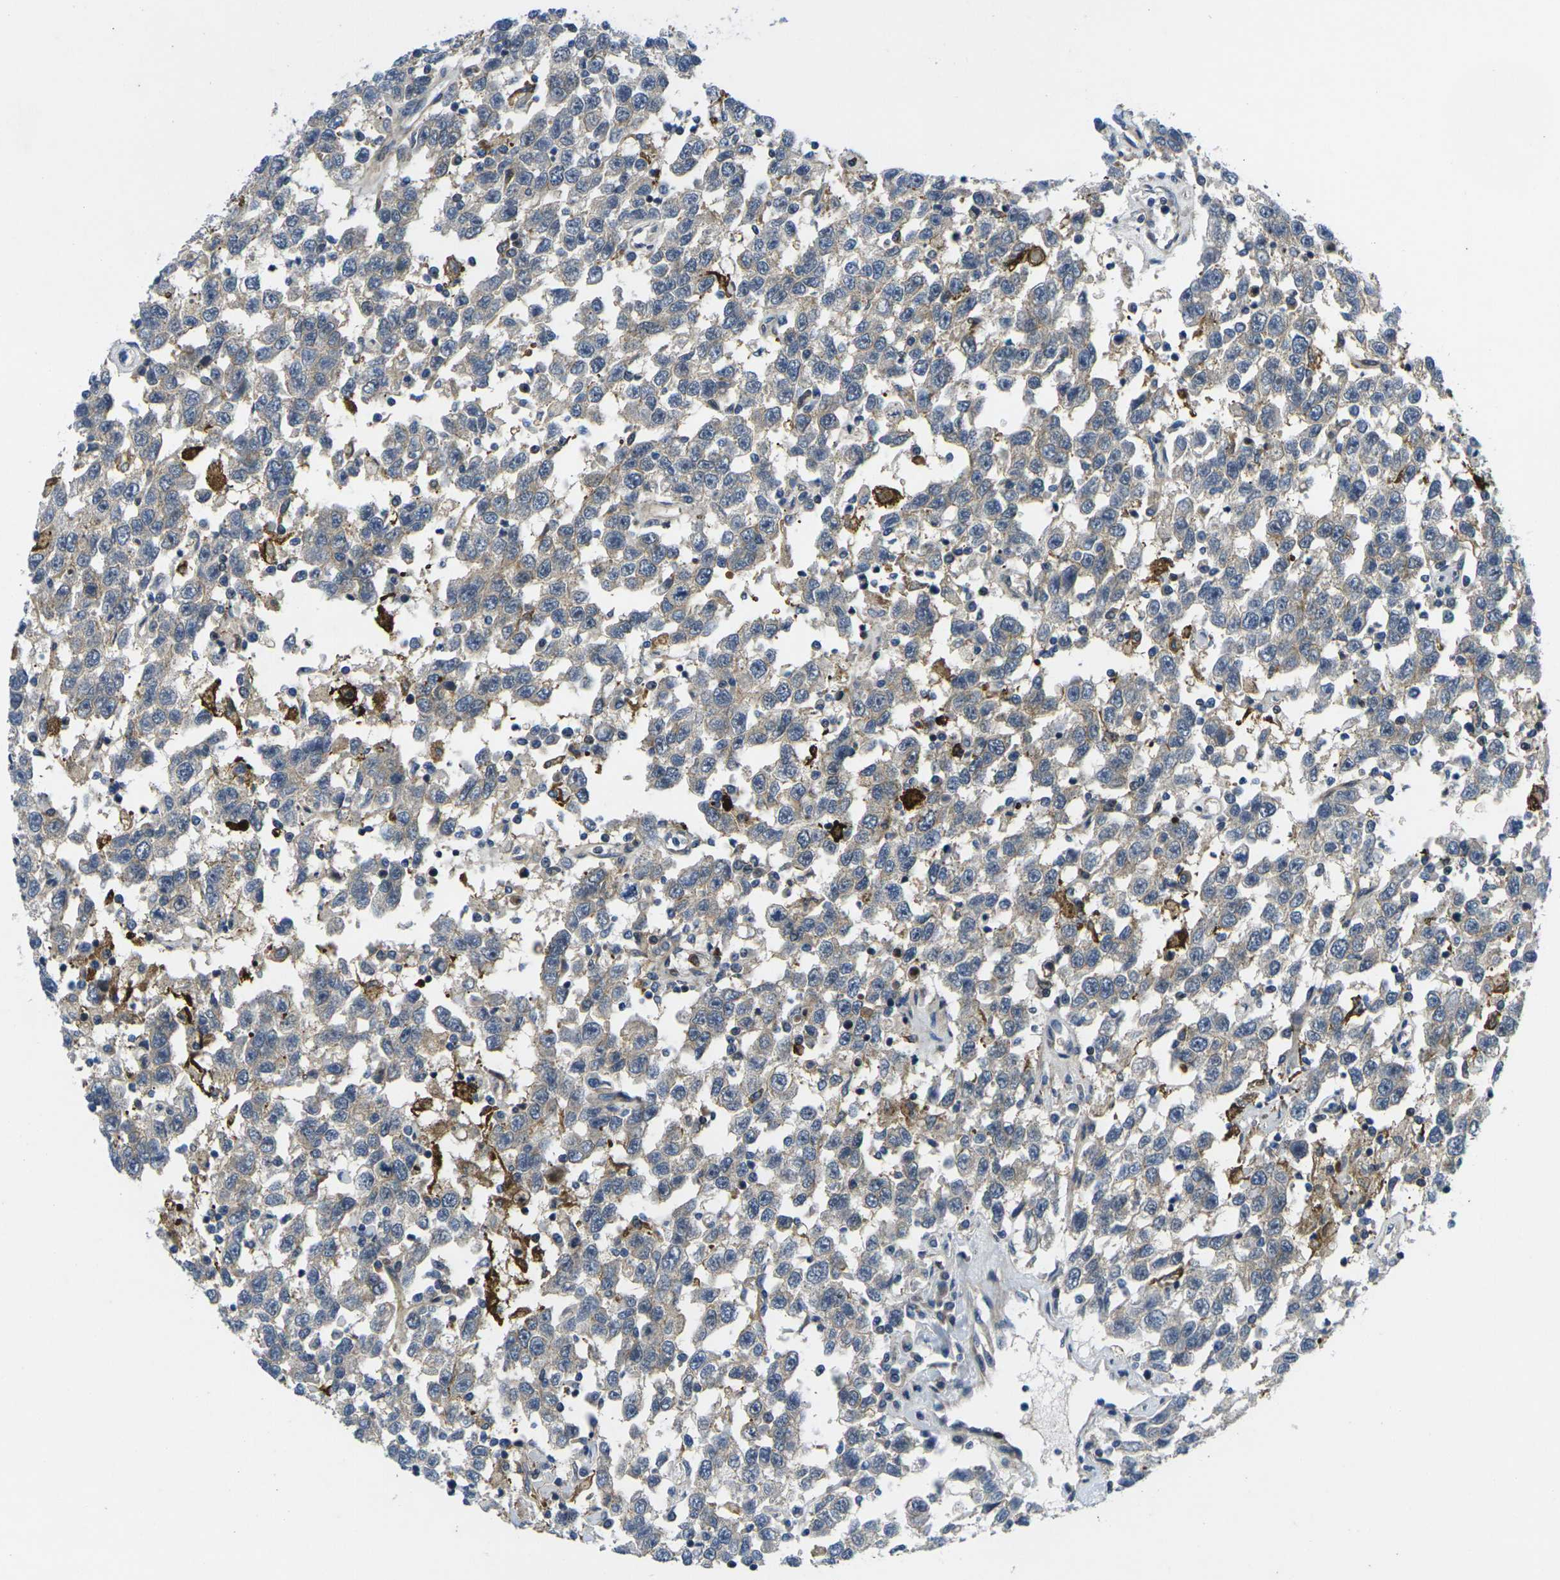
{"staining": {"intensity": "weak", "quantity": "25%-75%", "location": "cytoplasmic/membranous"}, "tissue": "testis cancer", "cell_type": "Tumor cells", "image_type": "cancer", "snomed": [{"axis": "morphology", "description": "Seminoma, NOS"}, {"axis": "topography", "description": "Testis"}], "caption": "This histopathology image exhibits IHC staining of seminoma (testis), with low weak cytoplasmic/membranous expression in about 25%-75% of tumor cells.", "gene": "ROBO2", "patient": {"sex": "male", "age": 41}}